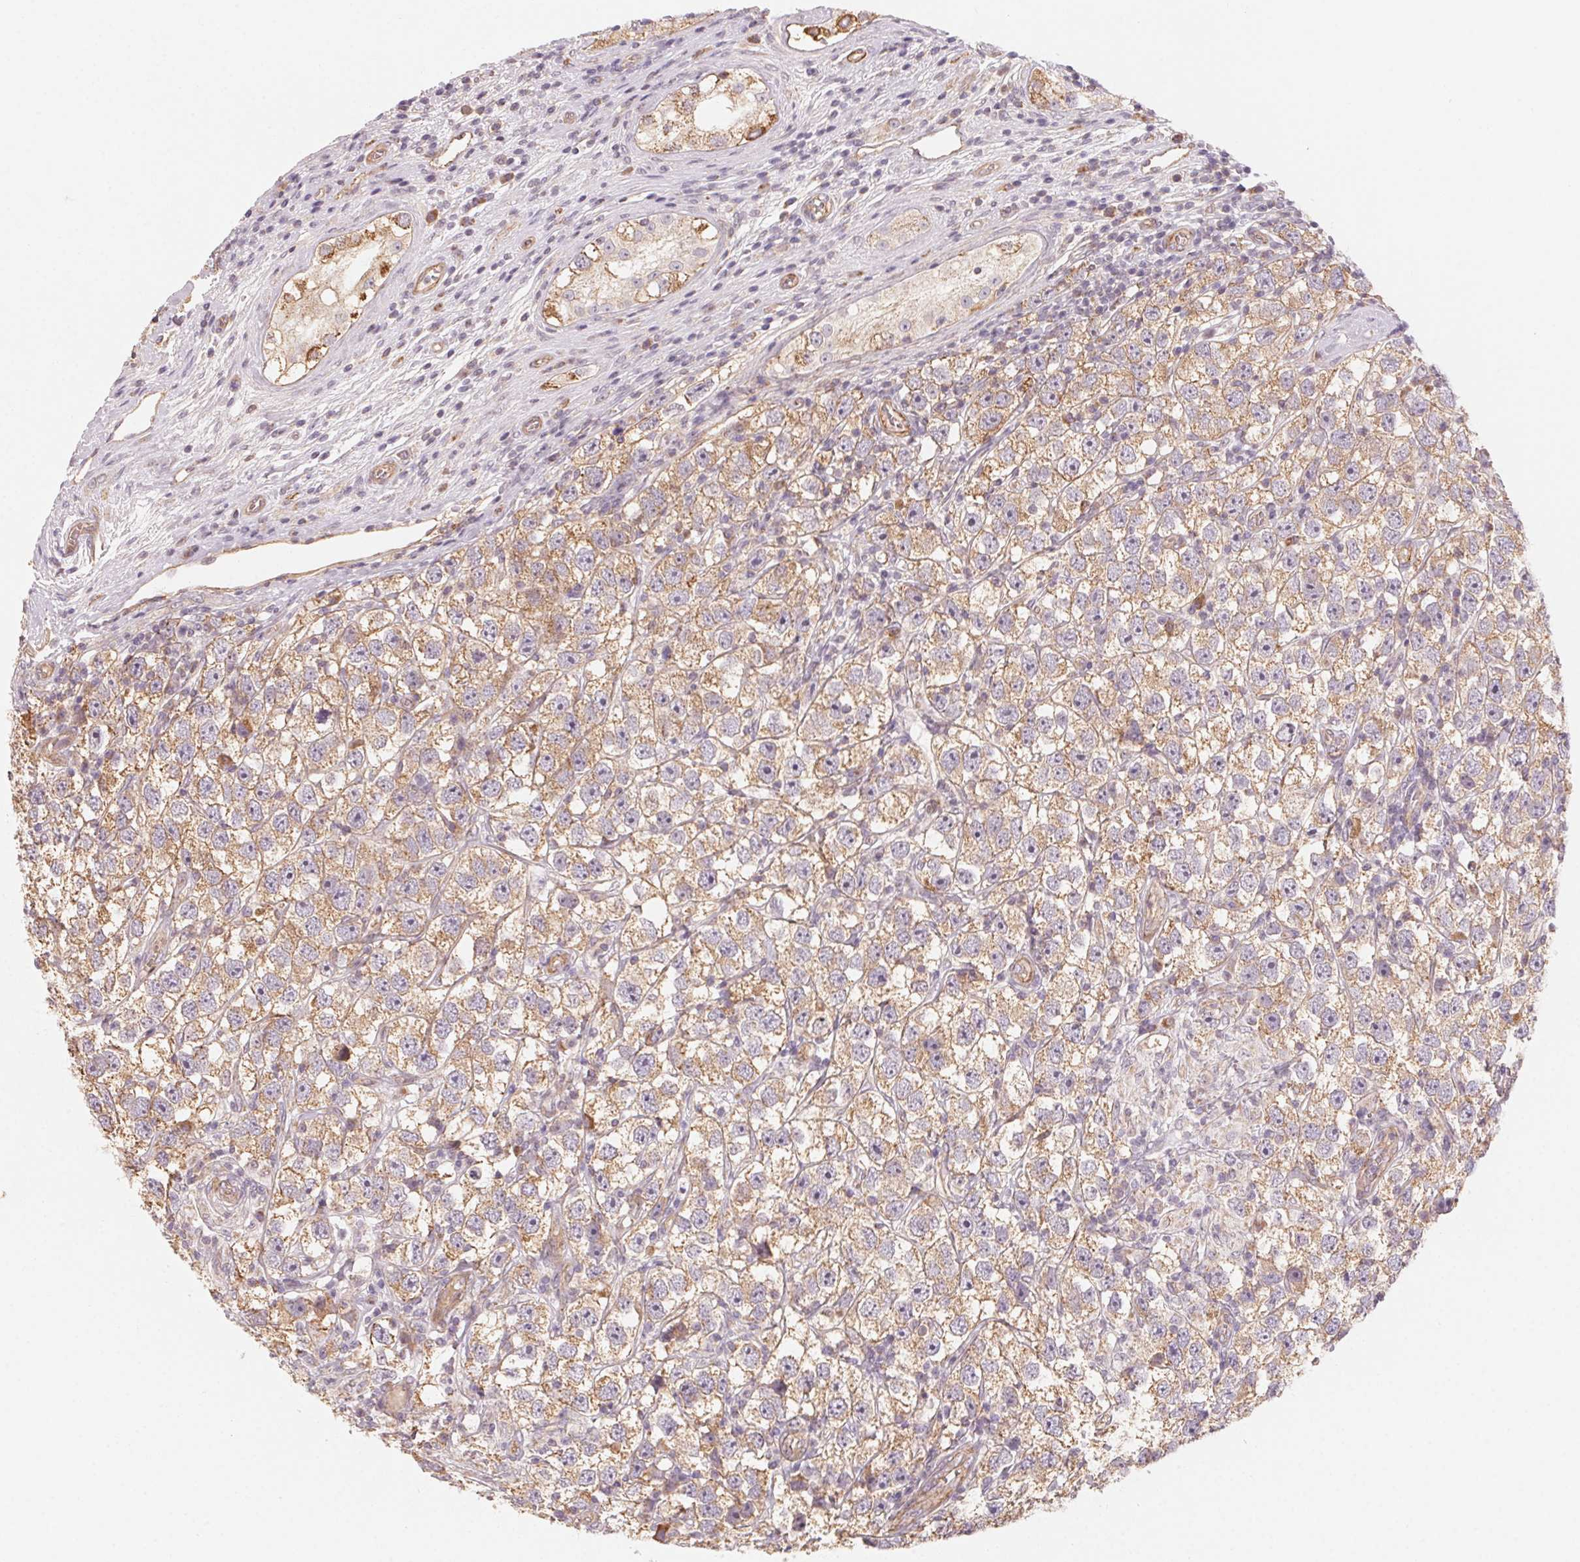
{"staining": {"intensity": "moderate", "quantity": "25%-75%", "location": "cytoplasmic/membranous"}, "tissue": "testis cancer", "cell_type": "Tumor cells", "image_type": "cancer", "snomed": [{"axis": "morphology", "description": "Seminoma, NOS"}, {"axis": "topography", "description": "Testis"}], "caption": "Immunohistochemical staining of testis cancer (seminoma) shows medium levels of moderate cytoplasmic/membranous protein expression in about 25%-75% of tumor cells. The staining is performed using DAB (3,3'-diaminobenzidine) brown chromogen to label protein expression. The nuclei are counter-stained blue using hematoxylin.", "gene": "CCDC112", "patient": {"sex": "male", "age": 26}}